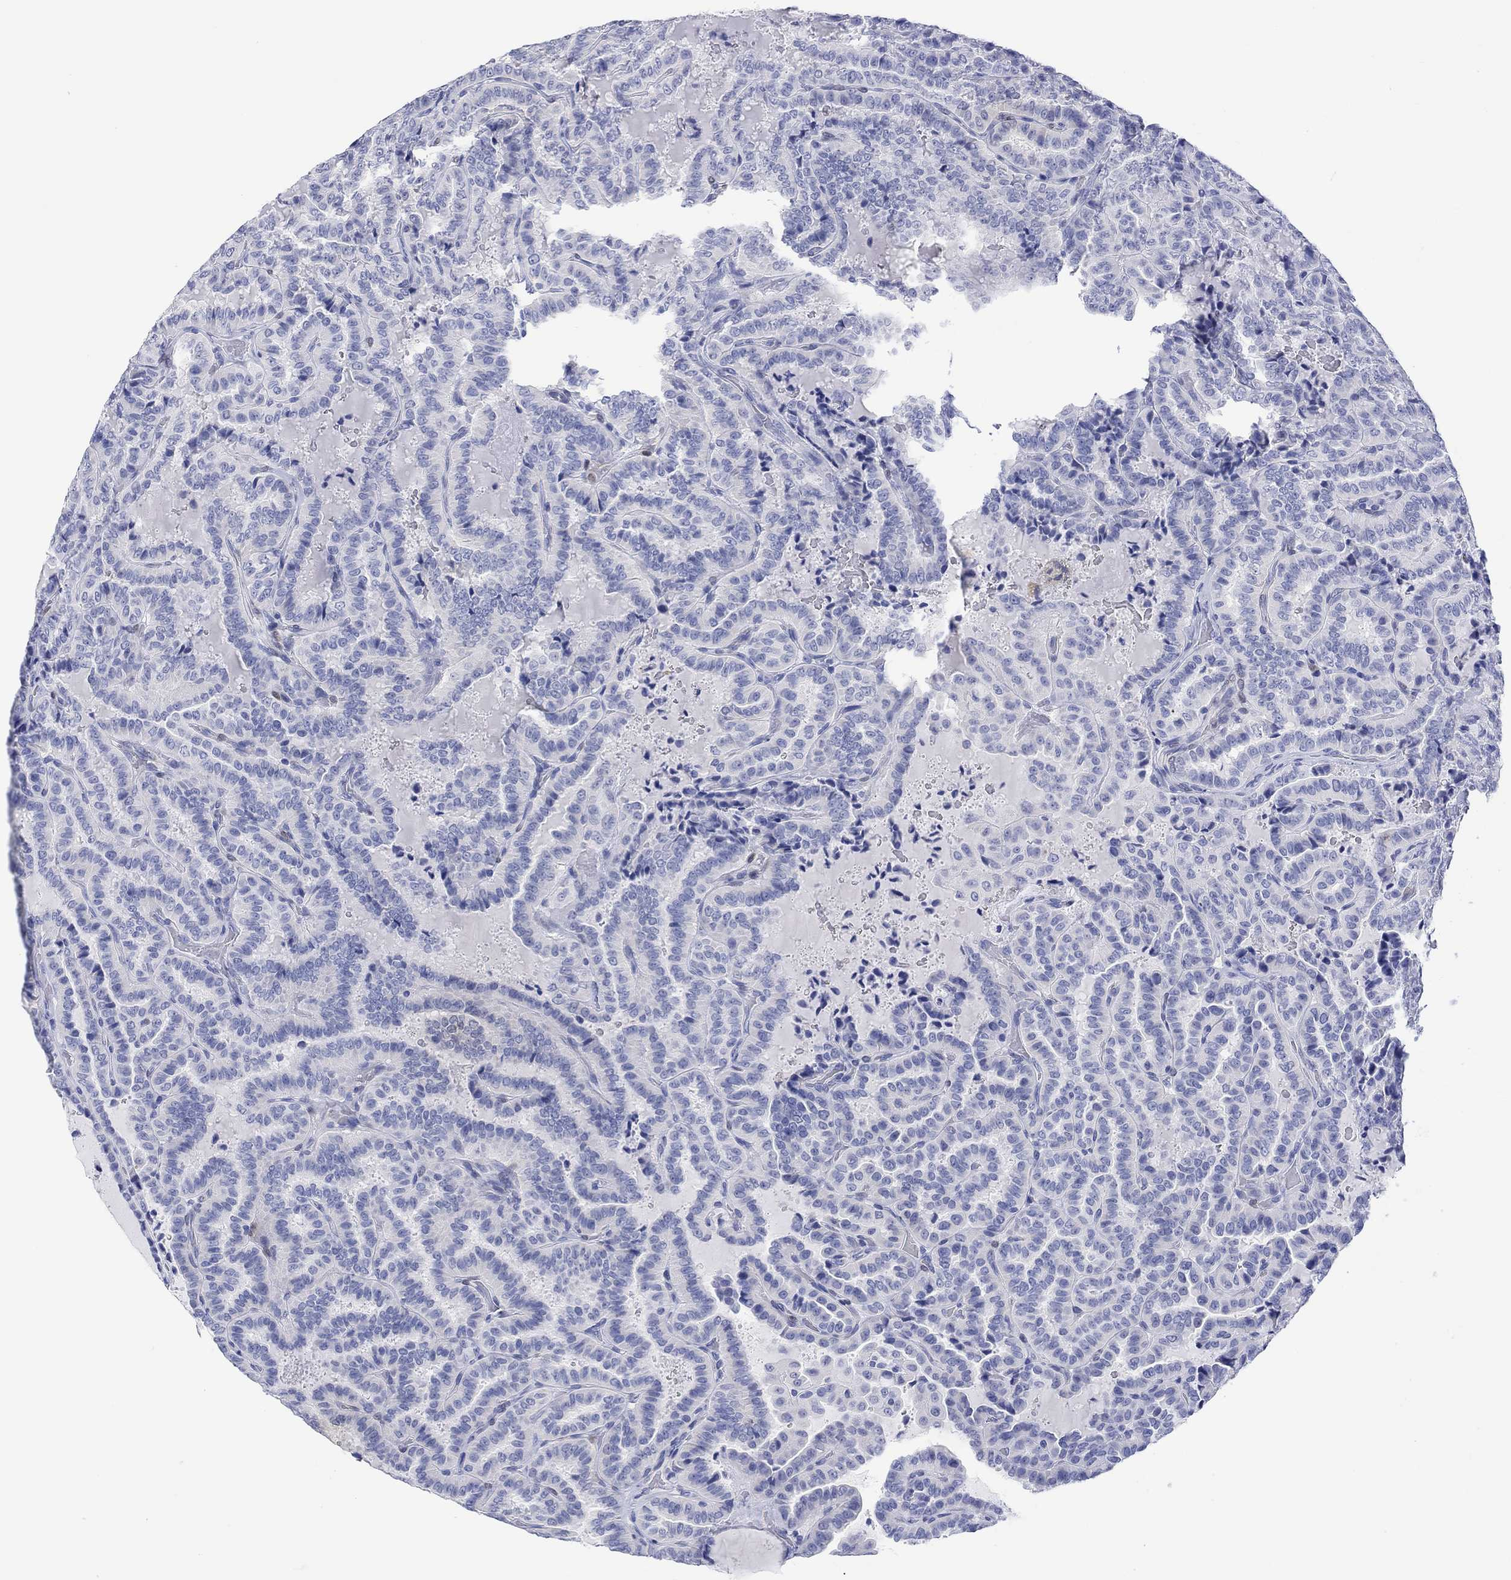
{"staining": {"intensity": "negative", "quantity": "none", "location": "none"}, "tissue": "thyroid cancer", "cell_type": "Tumor cells", "image_type": "cancer", "snomed": [{"axis": "morphology", "description": "Papillary adenocarcinoma, NOS"}, {"axis": "topography", "description": "Thyroid gland"}], "caption": "Immunohistochemical staining of human thyroid papillary adenocarcinoma demonstrates no significant staining in tumor cells.", "gene": "MSI1", "patient": {"sex": "female", "age": 39}}